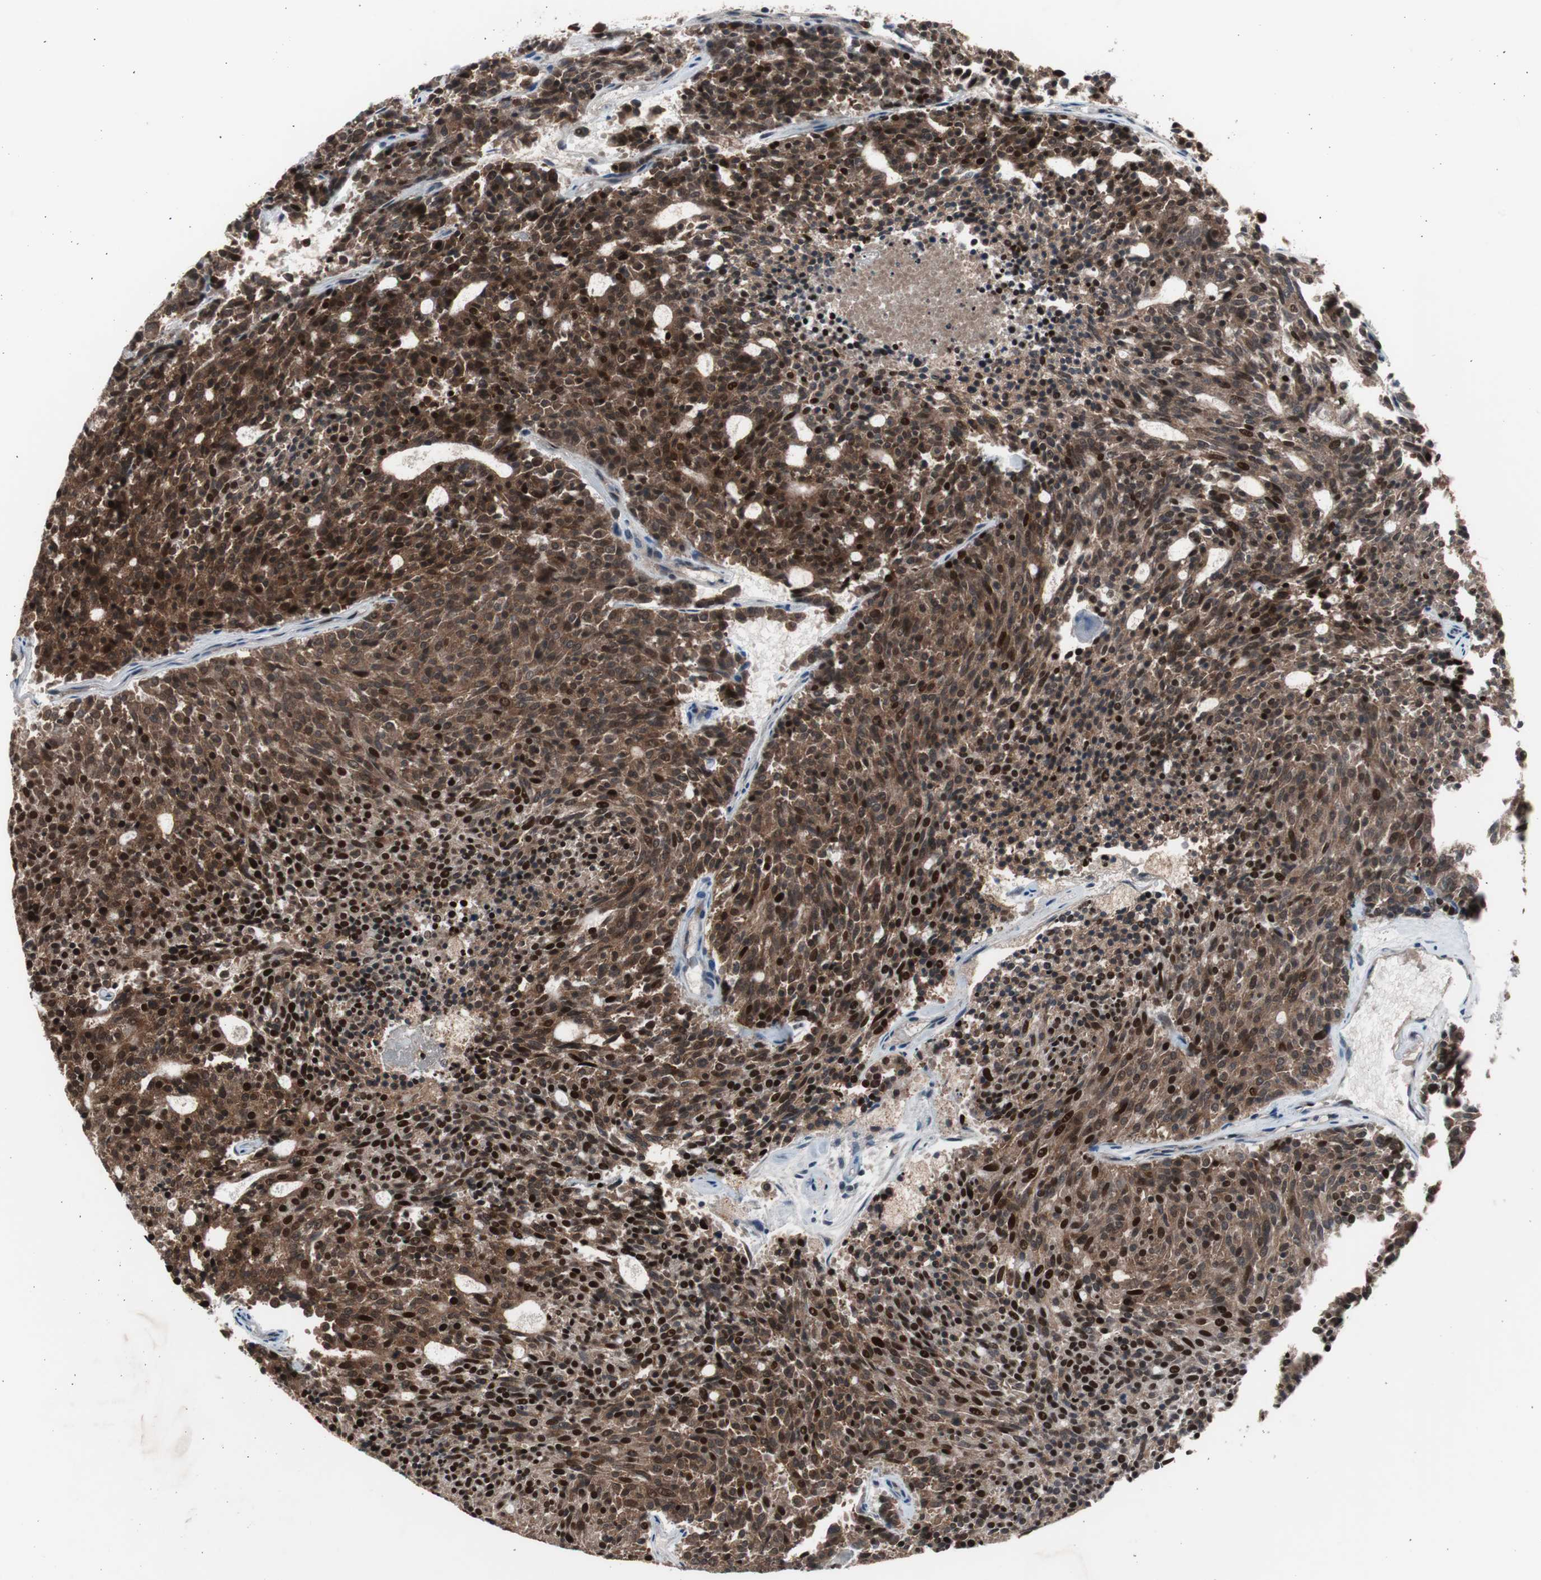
{"staining": {"intensity": "strong", "quantity": ">75%", "location": "cytoplasmic/membranous,nuclear"}, "tissue": "carcinoid", "cell_type": "Tumor cells", "image_type": "cancer", "snomed": [{"axis": "morphology", "description": "Carcinoid, malignant, NOS"}, {"axis": "topography", "description": "Pancreas"}], "caption": "An immunohistochemistry (IHC) image of tumor tissue is shown. Protein staining in brown shows strong cytoplasmic/membranous and nuclear positivity in carcinoid within tumor cells.", "gene": "RPA1", "patient": {"sex": "female", "age": 54}}